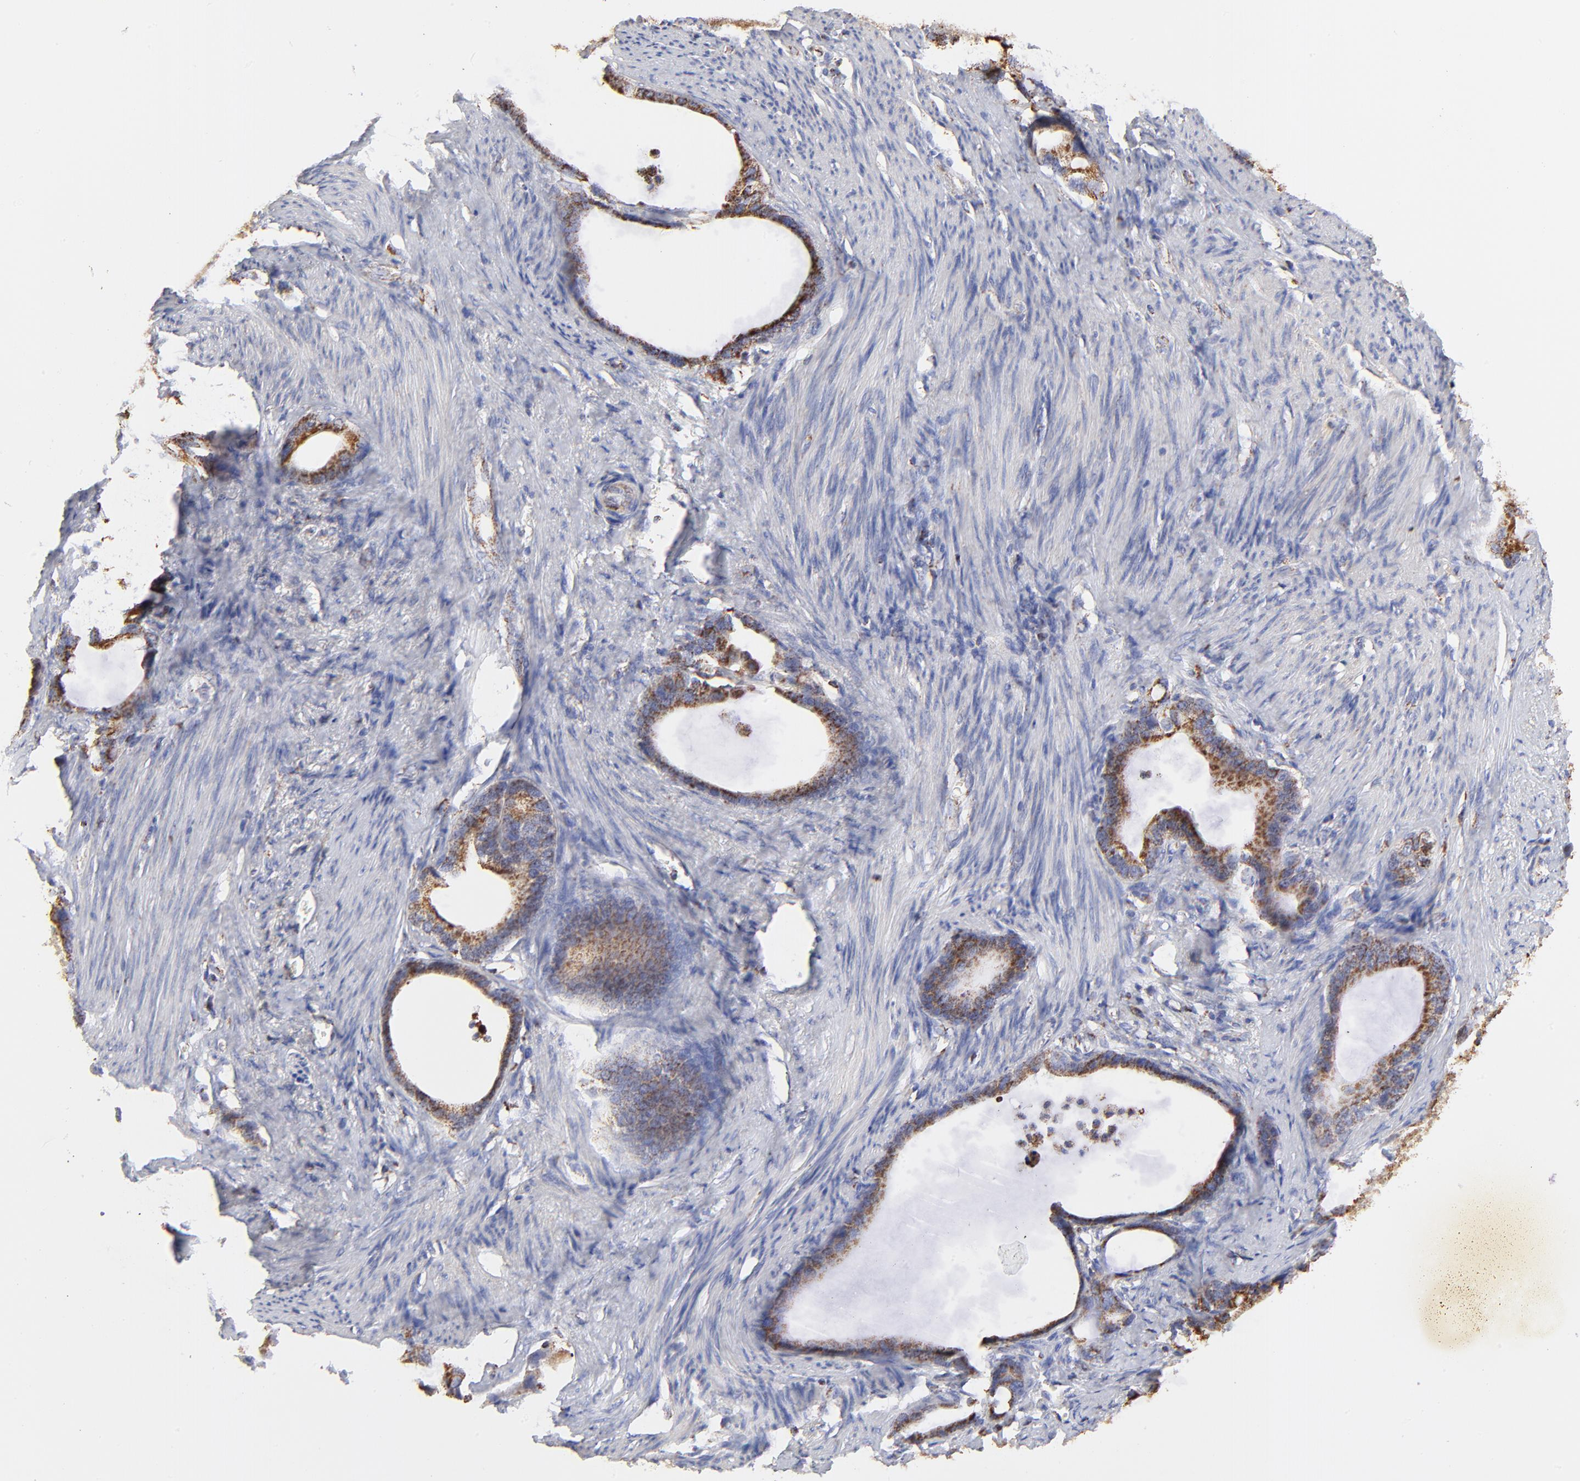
{"staining": {"intensity": "strong", "quantity": ">75%", "location": "cytoplasmic/membranous"}, "tissue": "stomach cancer", "cell_type": "Tumor cells", "image_type": "cancer", "snomed": [{"axis": "morphology", "description": "Adenocarcinoma, NOS"}, {"axis": "topography", "description": "Stomach"}], "caption": "Protein expression analysis of human stomach cancer (adenocarcinoma) reveals strong cytoplasmic/membranous expression in about >75% of tumor cells. Nuclei are stained in blue.", "gene": "COX4I1", "patient": {"sex": "female", "age": 75}}